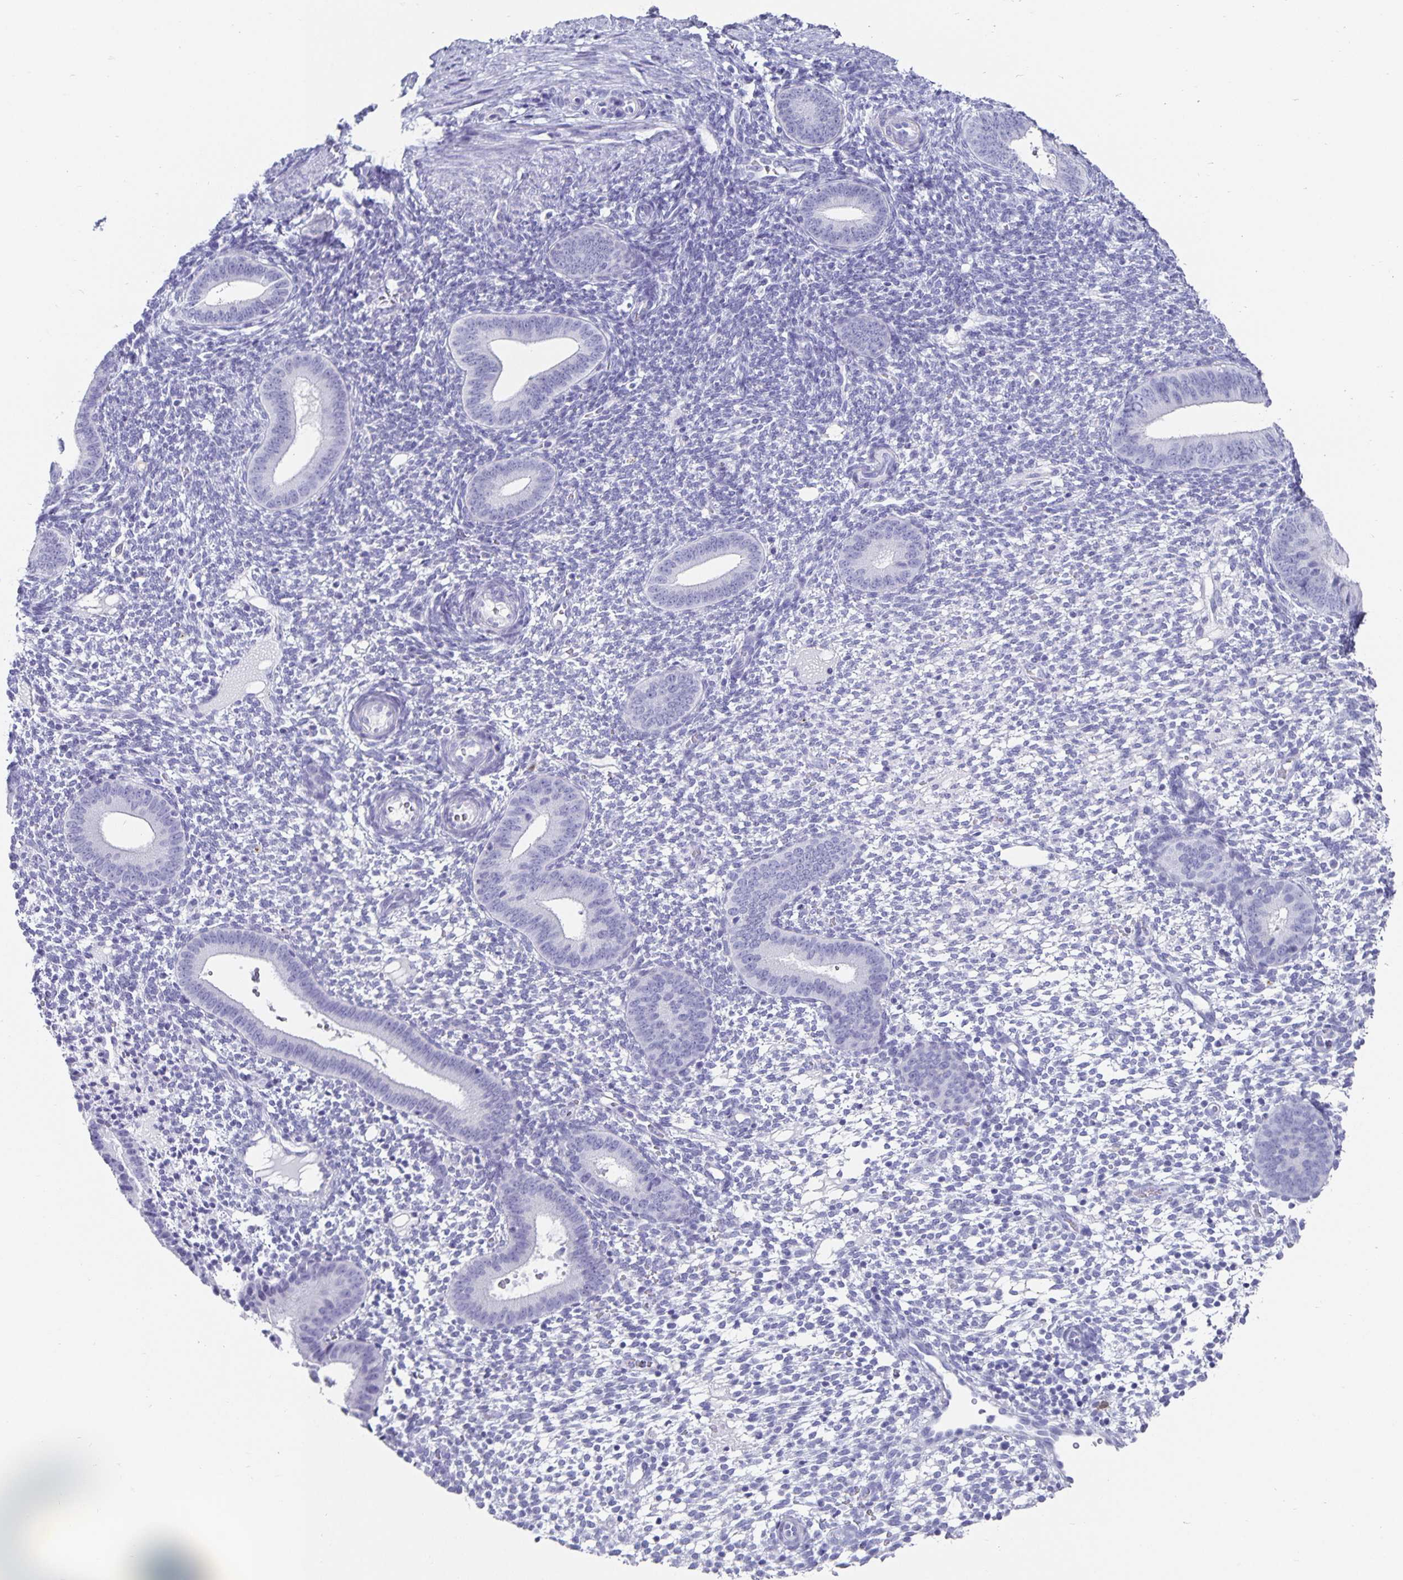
{"staining": {"intensity": "negative", "quantity": "none", "location": "none"}, "tissue": "endometrium", "cell_type": "Cells in endometrial stroma", "image_type": "normal", "snomed": [{"axis": "morphology", "description": "Normal tissue, NOS"}, {"axis": "topography", "description": "Endometrium"}], "caption": "An immunohistochemistry histopathology image of benign endometrium is shown. There is no staining in cells in endometrial stroma of endometrium.", "gene": "CHGA", "patient": {"sex": "female", "age": 40}}